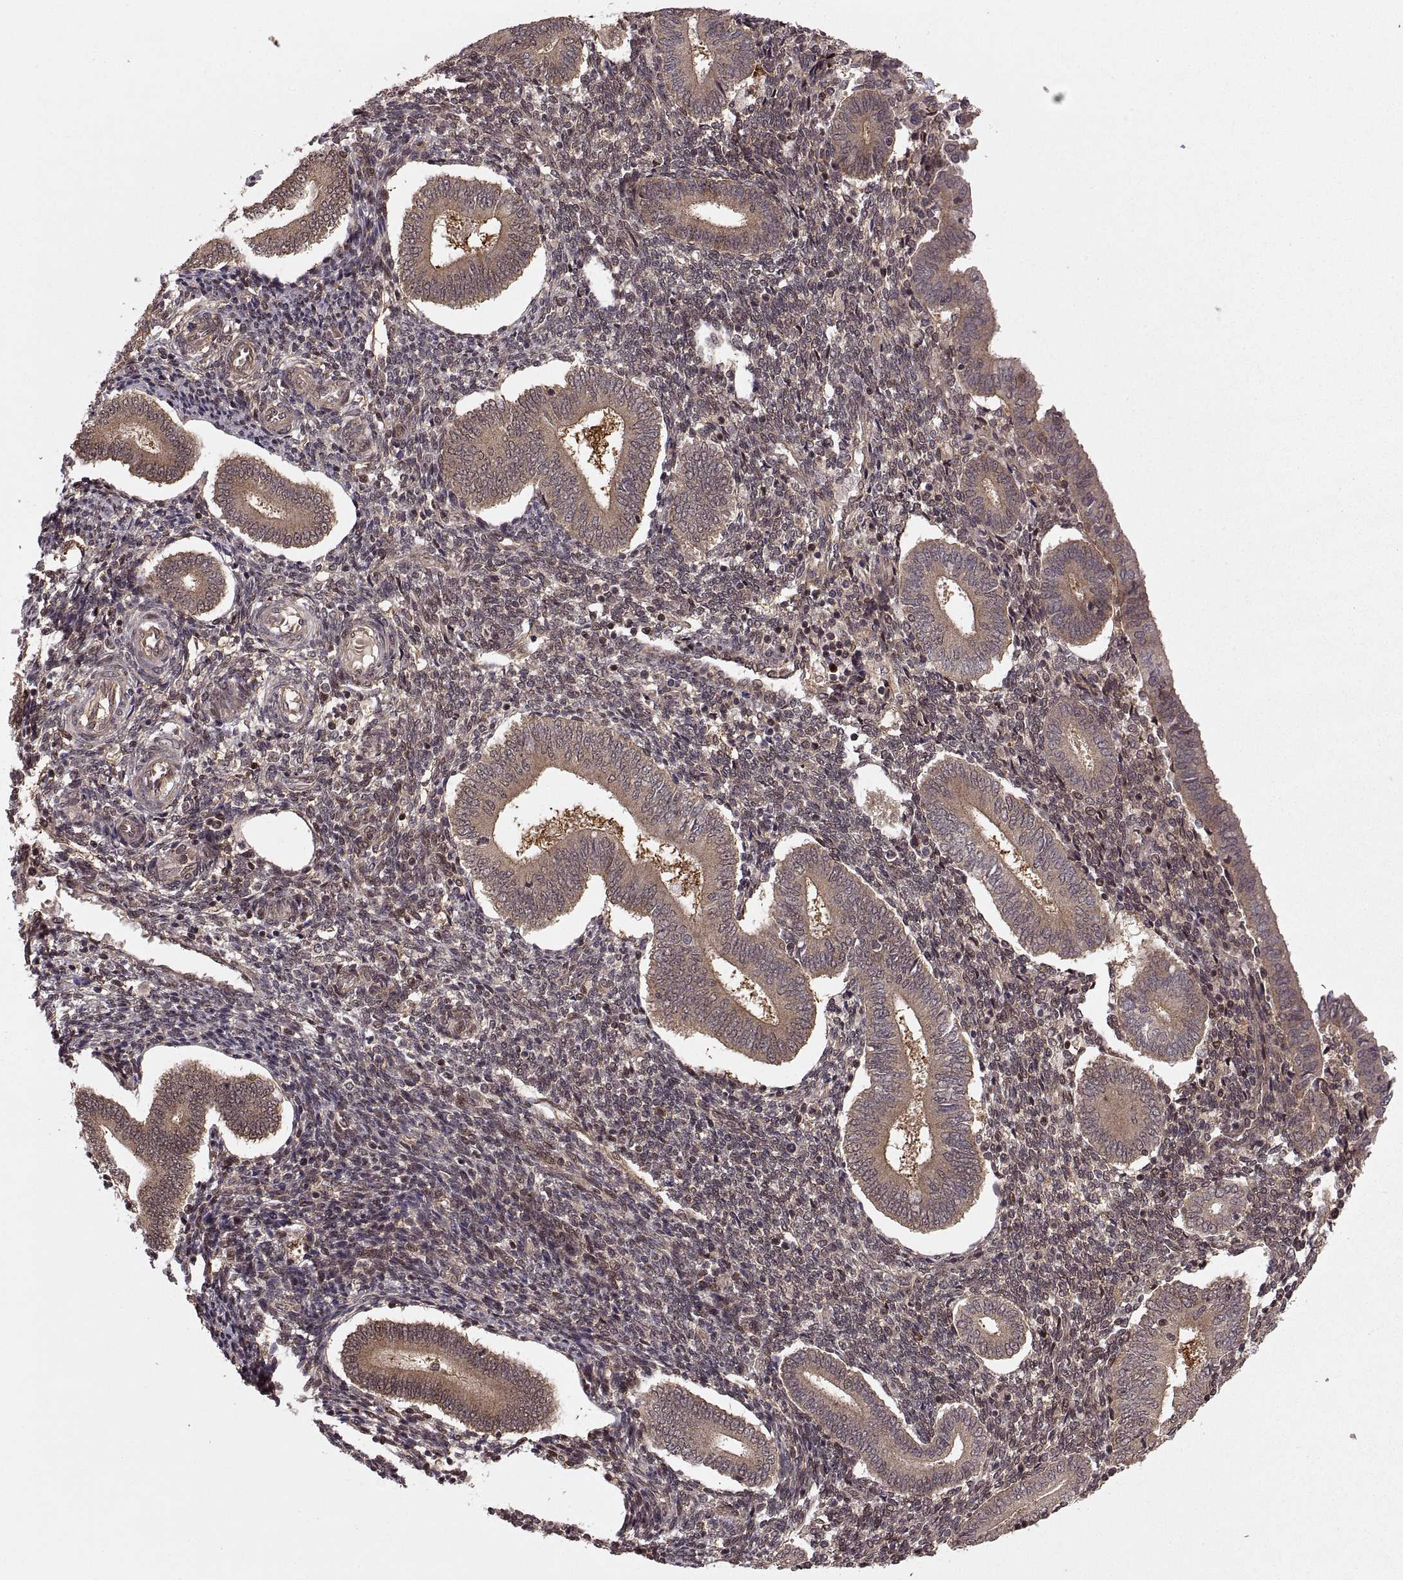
{"staining": {"intensity": "weak", "quantity": "<25%", "location": "cytoplasmic/membranous"}, "tissue": "endometrium", "cell_type": "Cells in endometrial stroma", "image_type": "normal", "snomed": [{"axis": "morphology", "description": "Normal tissue, NOS"}, {"axis": "topography", "description": "Endometrium"}], "caption": "High magnification brightfield microscopy of unremarkable endometrium stained with DAB (brown) and counterstained with hematoxylin (blue): cells in endometrial stroma show no significant positivity.", "gene": "DEDD", "patient": {"sex": "female", "age": 40}}